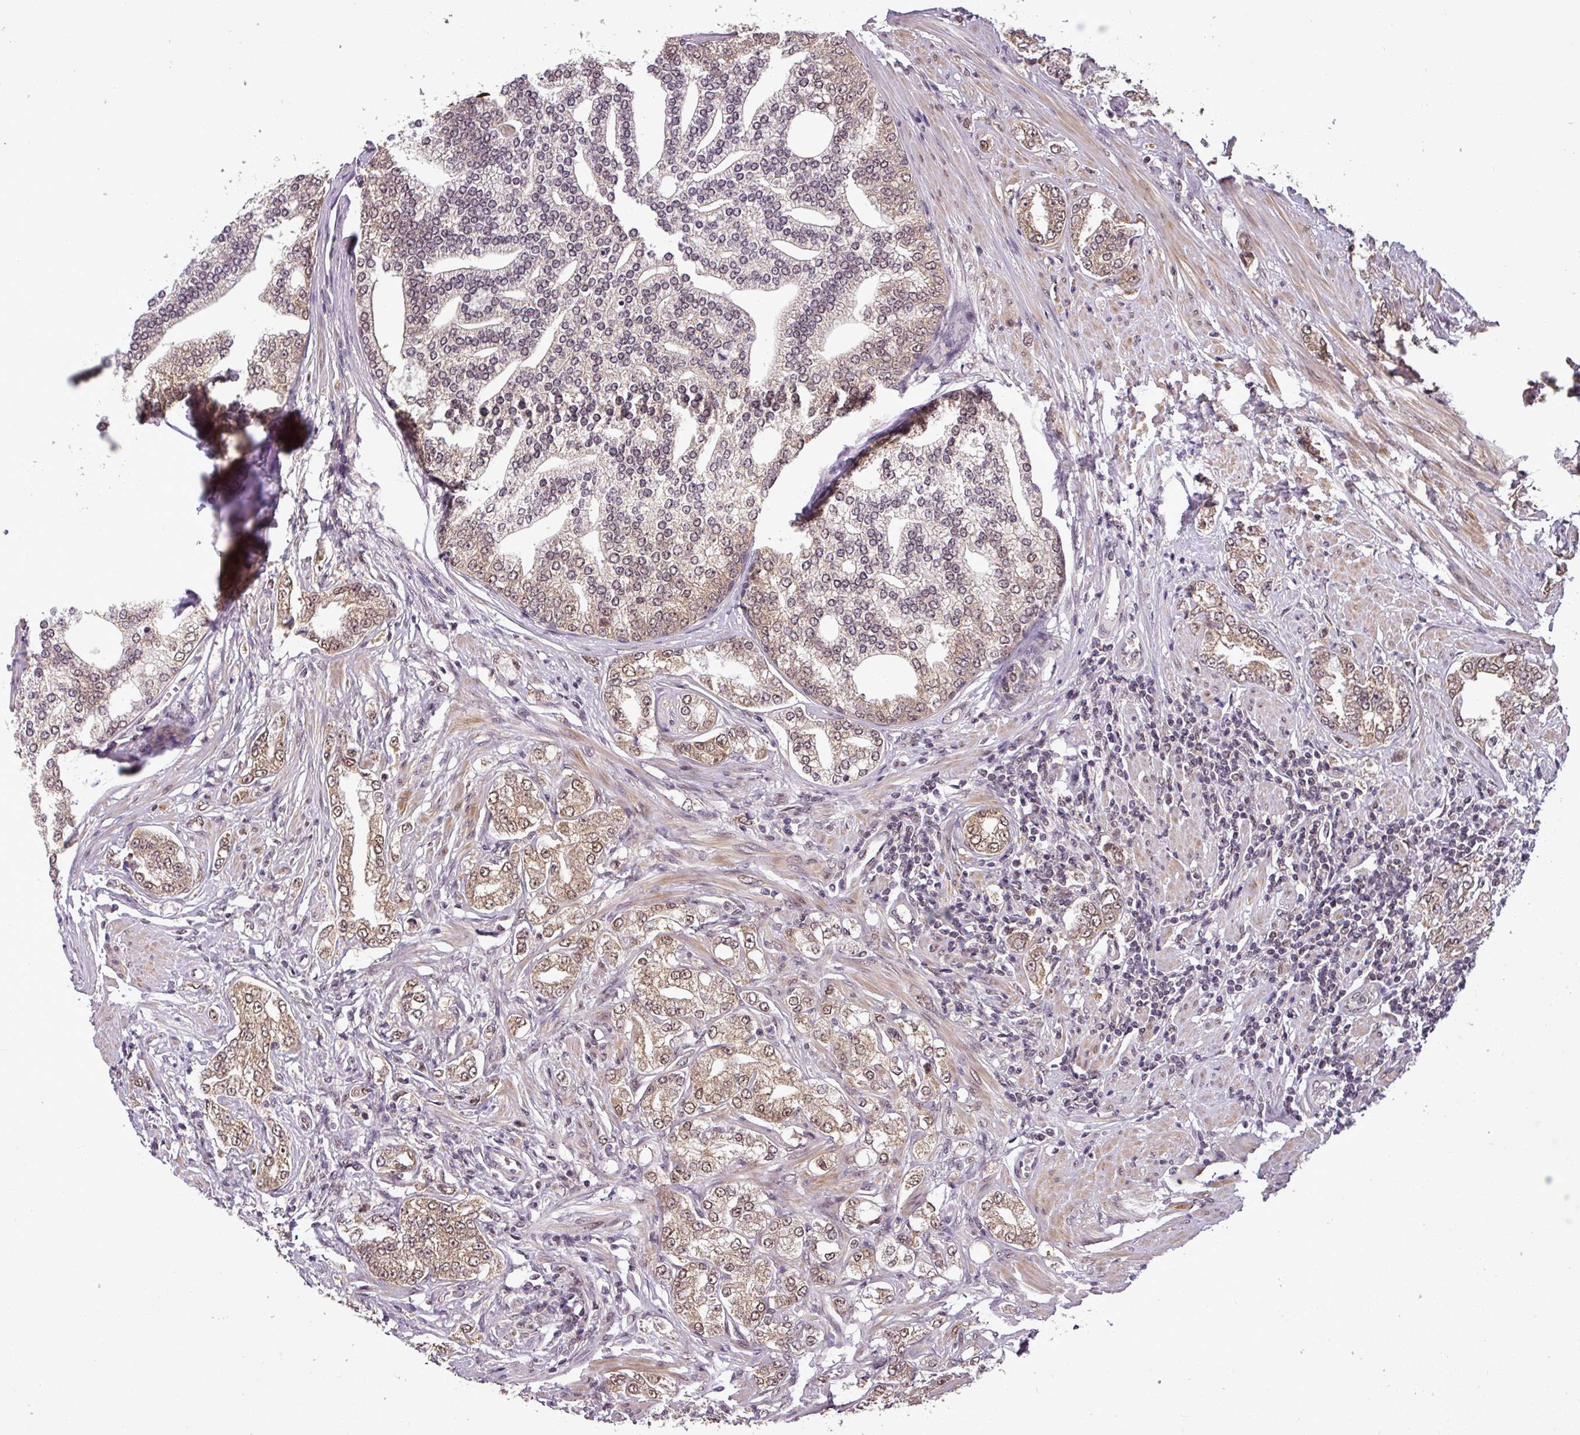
{"staining": {"intensity": "moderate", "quantity": "25%-75%", "location": "cytoplasmic/membranous,nuclear"}, "tissue": "prostate cancer", "cell_type": "Tumor cells", "image_type": "cancer", "snomed": [{"axis": "morphology", "description": "Adenocarcinoma, High grade"}, {"axis": "topography", "description": "Prostate"}], "caption": "This is an image of immunohistochemistry staining of prostate cancer (adenocarcinoma (high-grade)), which shows moderate staining in the cytoplasmic/membranous and nuclear of tumor cells.", "gene": "MFHAS1", "patient": {"sex": "male", "age": 64}}